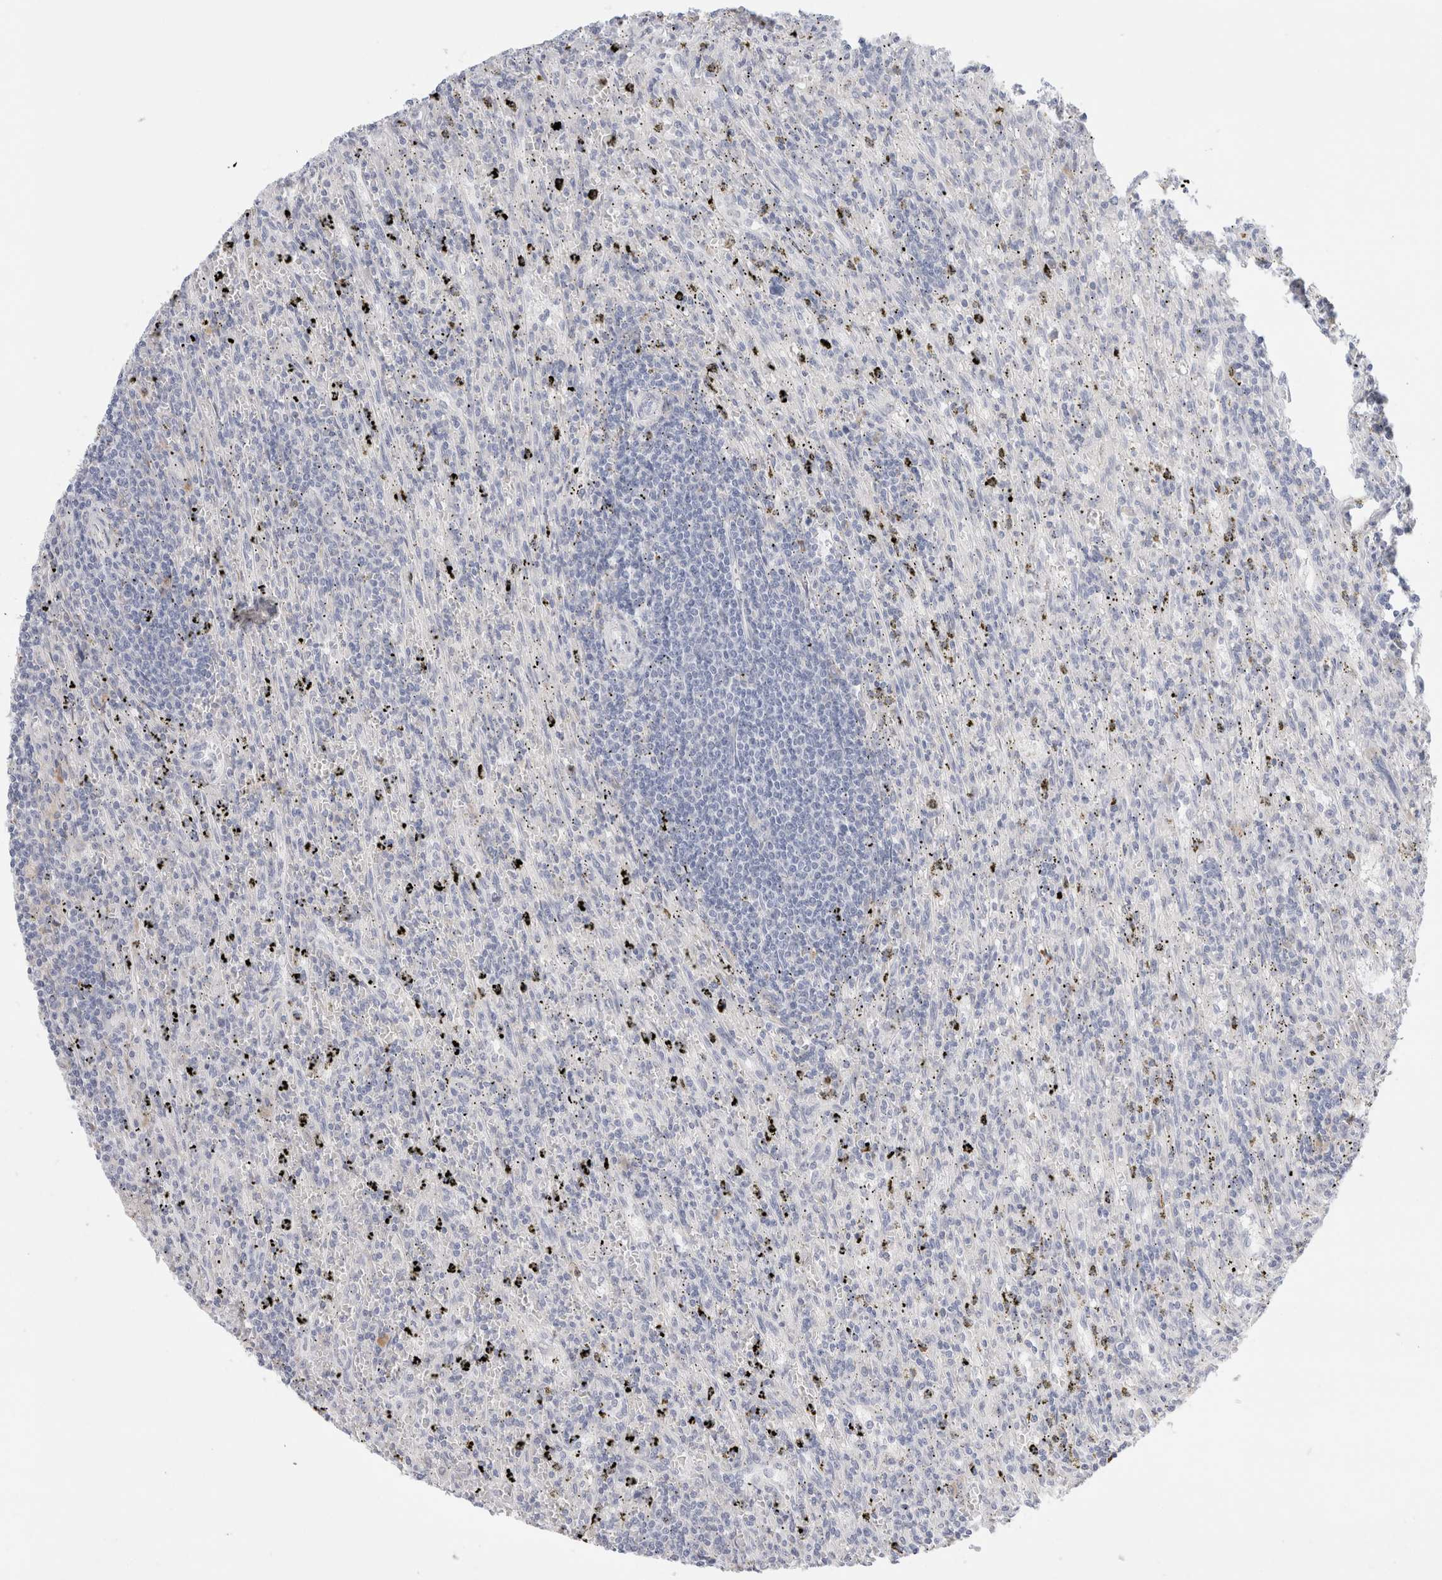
{"staining": {"intensity": "negative", "quantity": "none", "location": "none"}, "tissue": "lymphoma", "cell_type": "Tumor cells", "image_type": "cancer", "snomed": [{"axis": "morphology", "description": "Malignant lymphoma, non-Hodgkin's type, Low grade"}, {"axis": "topography", "description": "Spleen"}], "caption": "A micrograph of human lymphoma is negative for staining in tumor cells.", "gene": "CSK", "patient": {"sex": "male", "age": 76}}